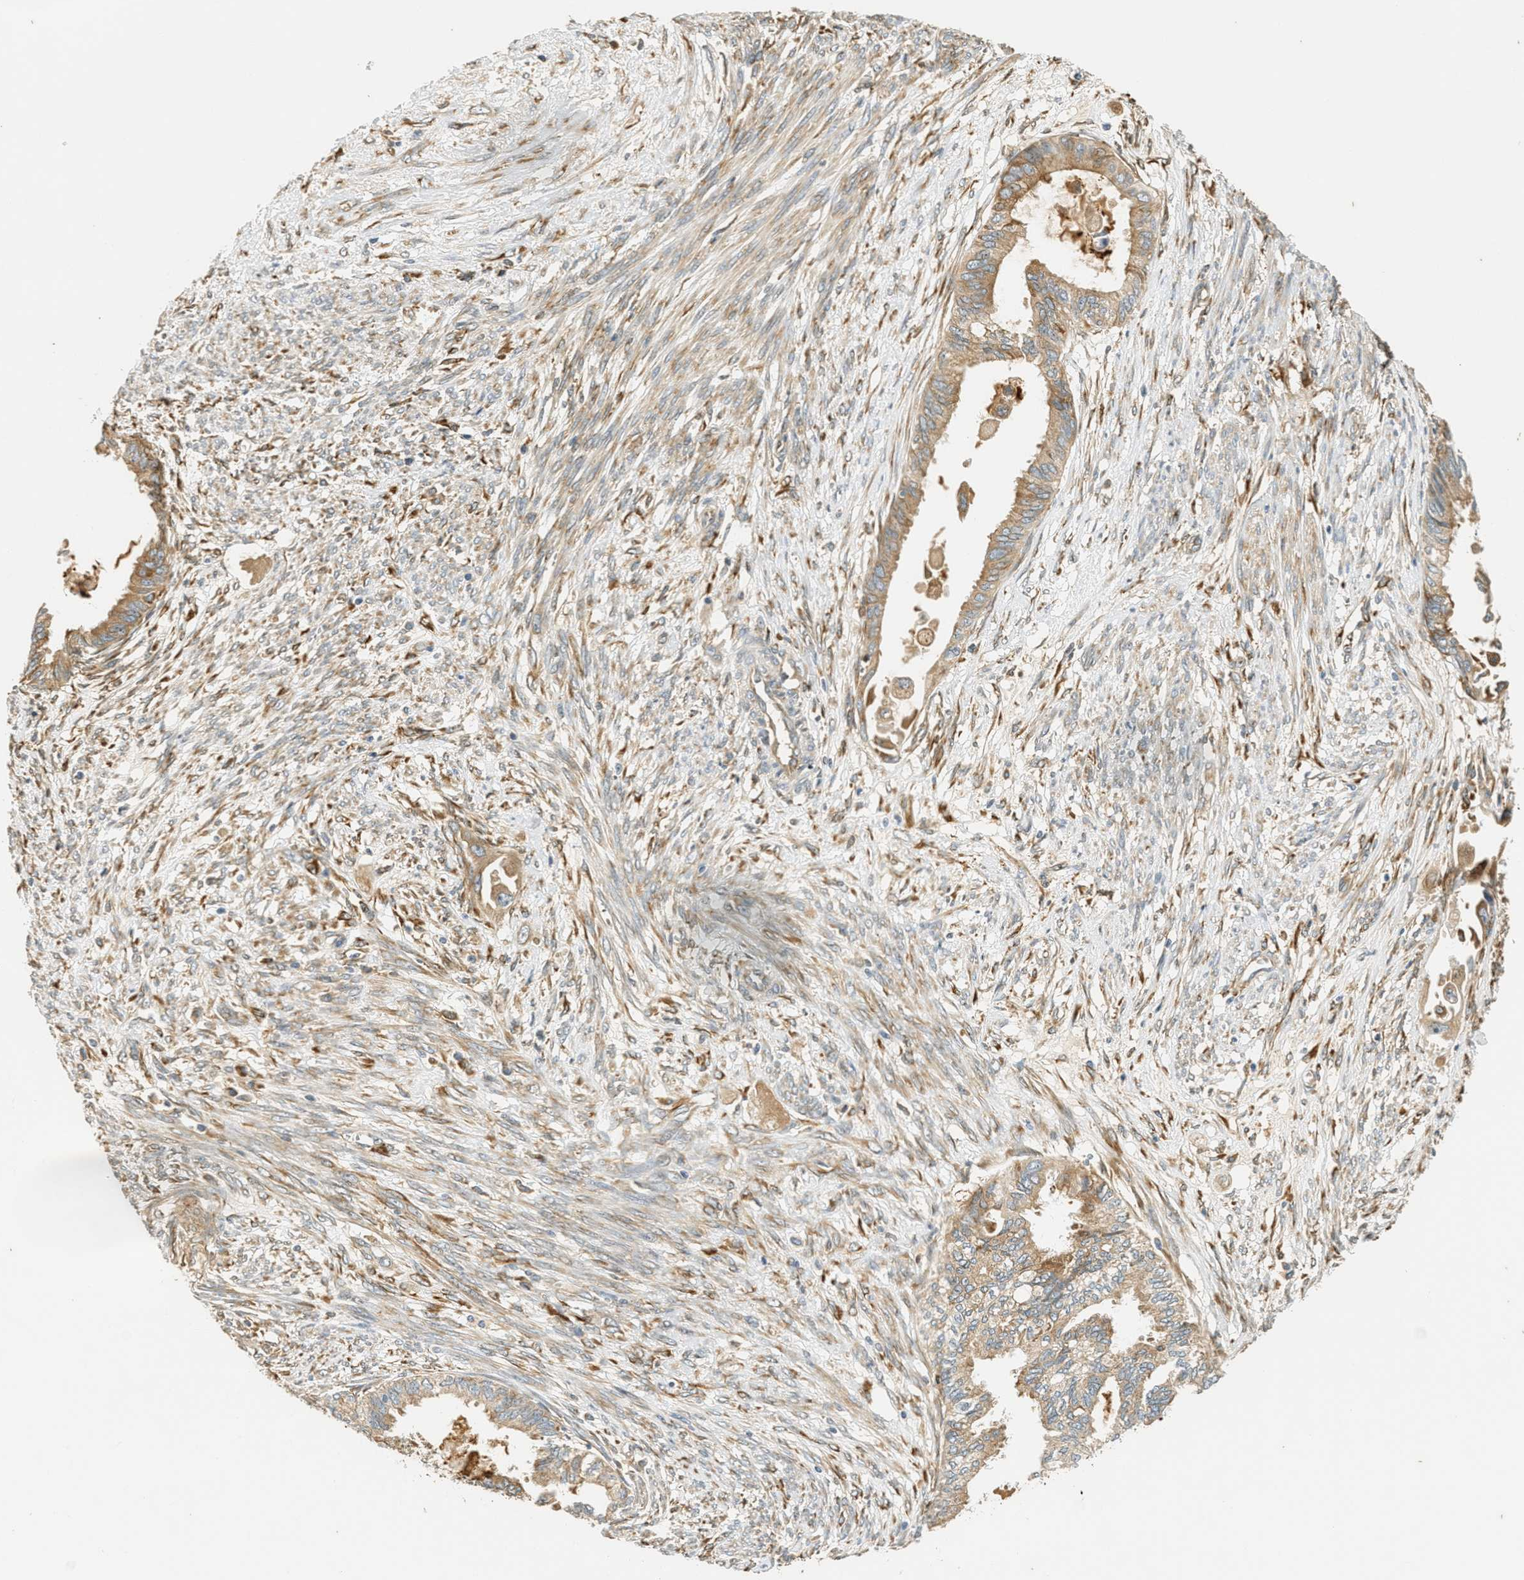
{"staining": {"intensity": "moderate", "quantity": ">75%", "location": "cytoplasmic/membranous"}, "tissue": "cervical cancer", "cell_type": "Tumor cells", "image_type": "cancer", "snomed": [{"axis": "morphology", "description": "Normal tissue, NOS"}, {"axis": "morphology", "description": "Adenocarcinoma, NOS"}, {"axis": "topography", "description": "Cervix"}, {"axis": "topography", "description": "Endometrium"}], "caption": "High-power microscopy captured an immunohistochemistry micrograph of cervical adenocarcinoma, revealing moderate cytoplasmic/membranous staining in about >75% of tumor cells.", "gene": "PDK1", "patient": {"sex": "female", "age": 86}}